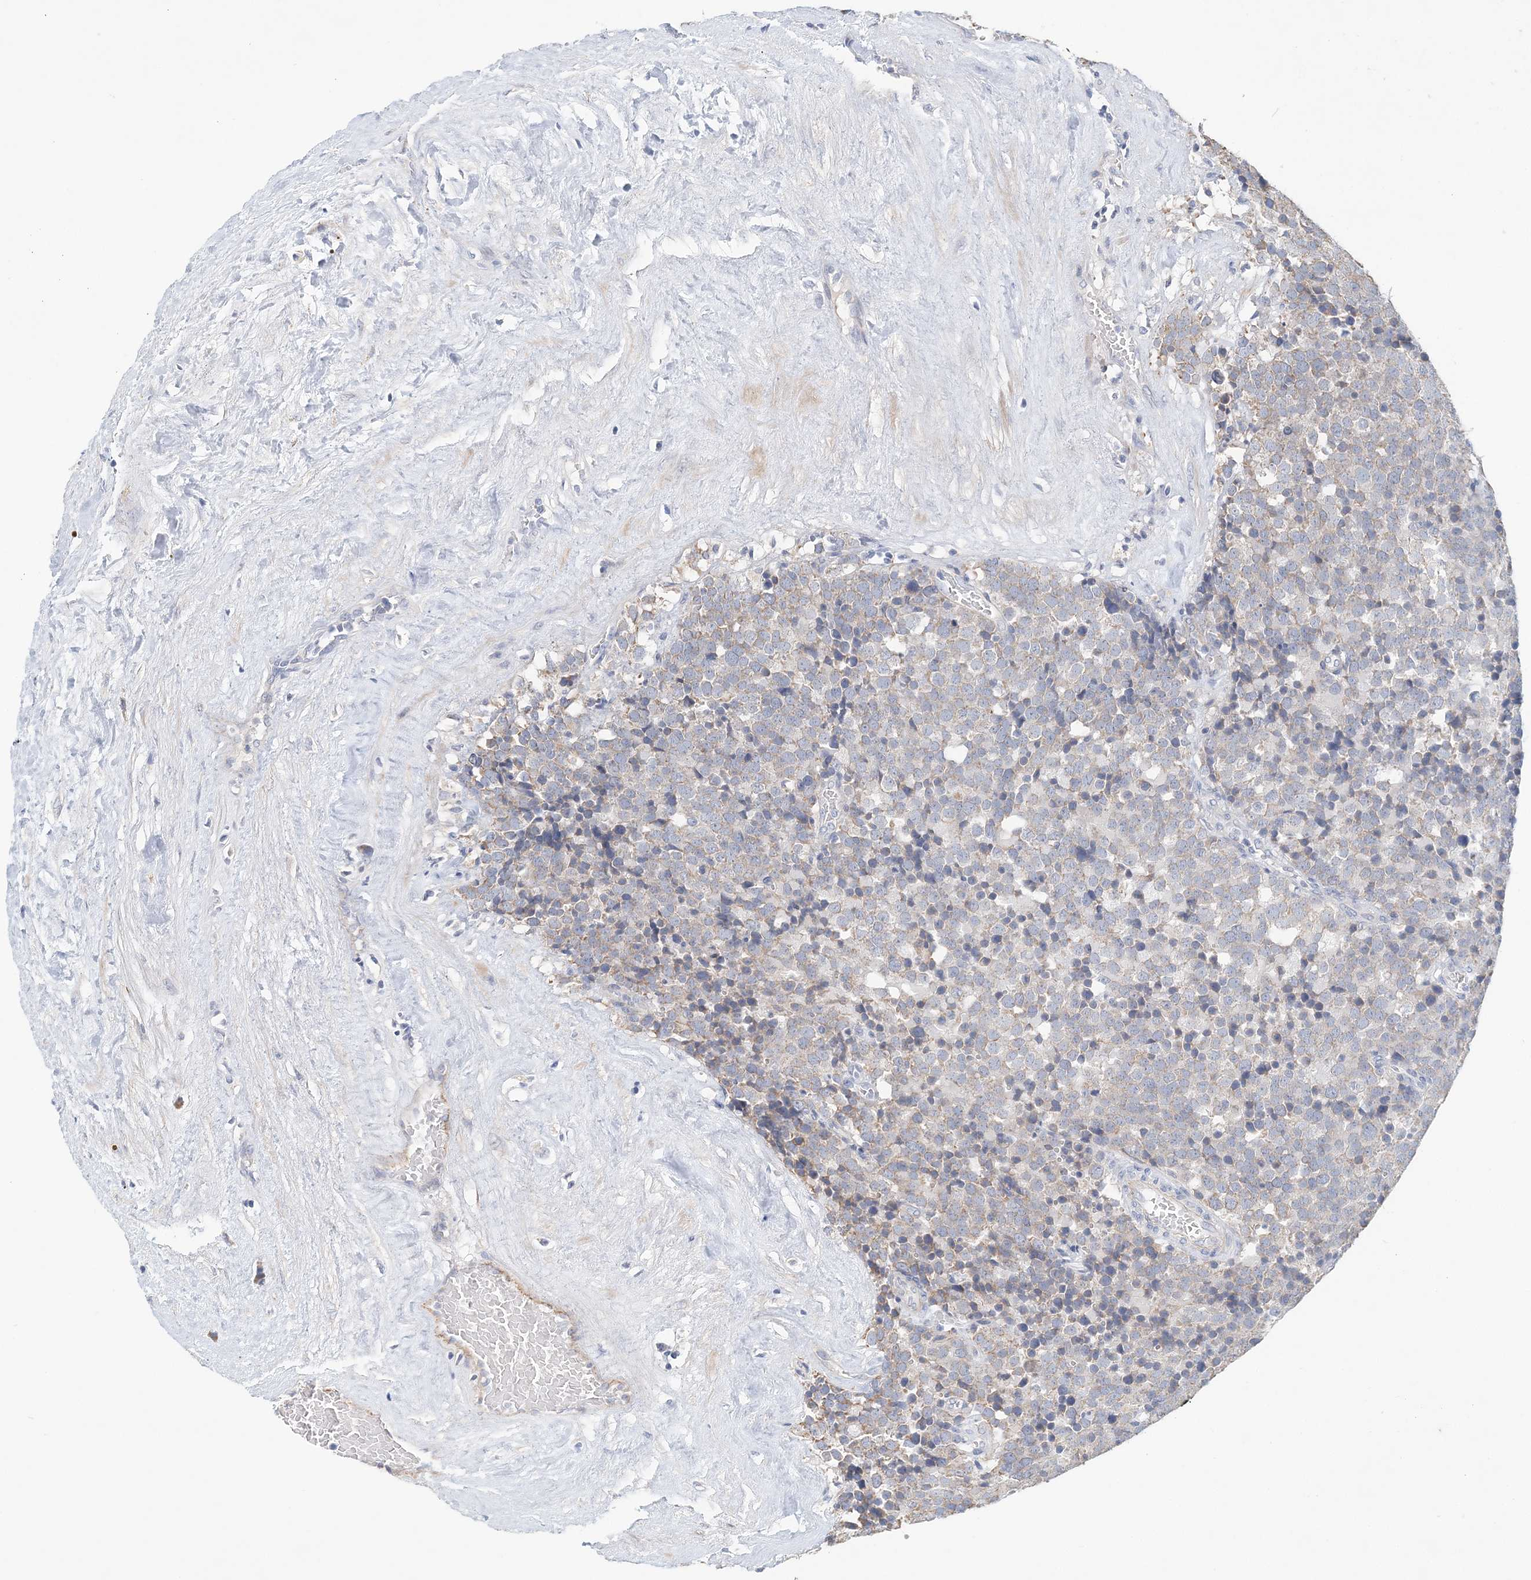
{"staining": {"intensity": "weak", "quantity": "<25%", "location": "cytoplasmic/membranous"}, "tissue": "testis cancer", "cell_type": "Tumor cells", "image_type": "cancer", "snomed": [{"axis": "morphology", "description": "Seminoma, NOS"}, {"axis": "topography", "description": "Testis"}], "caption": "This is a micrograph of immunohistochemistry staining of testis cancer, which shows no expression in tumor cells.", "gene": "LRRIQ4", "patient": {"sex": "male", "age": 71}}